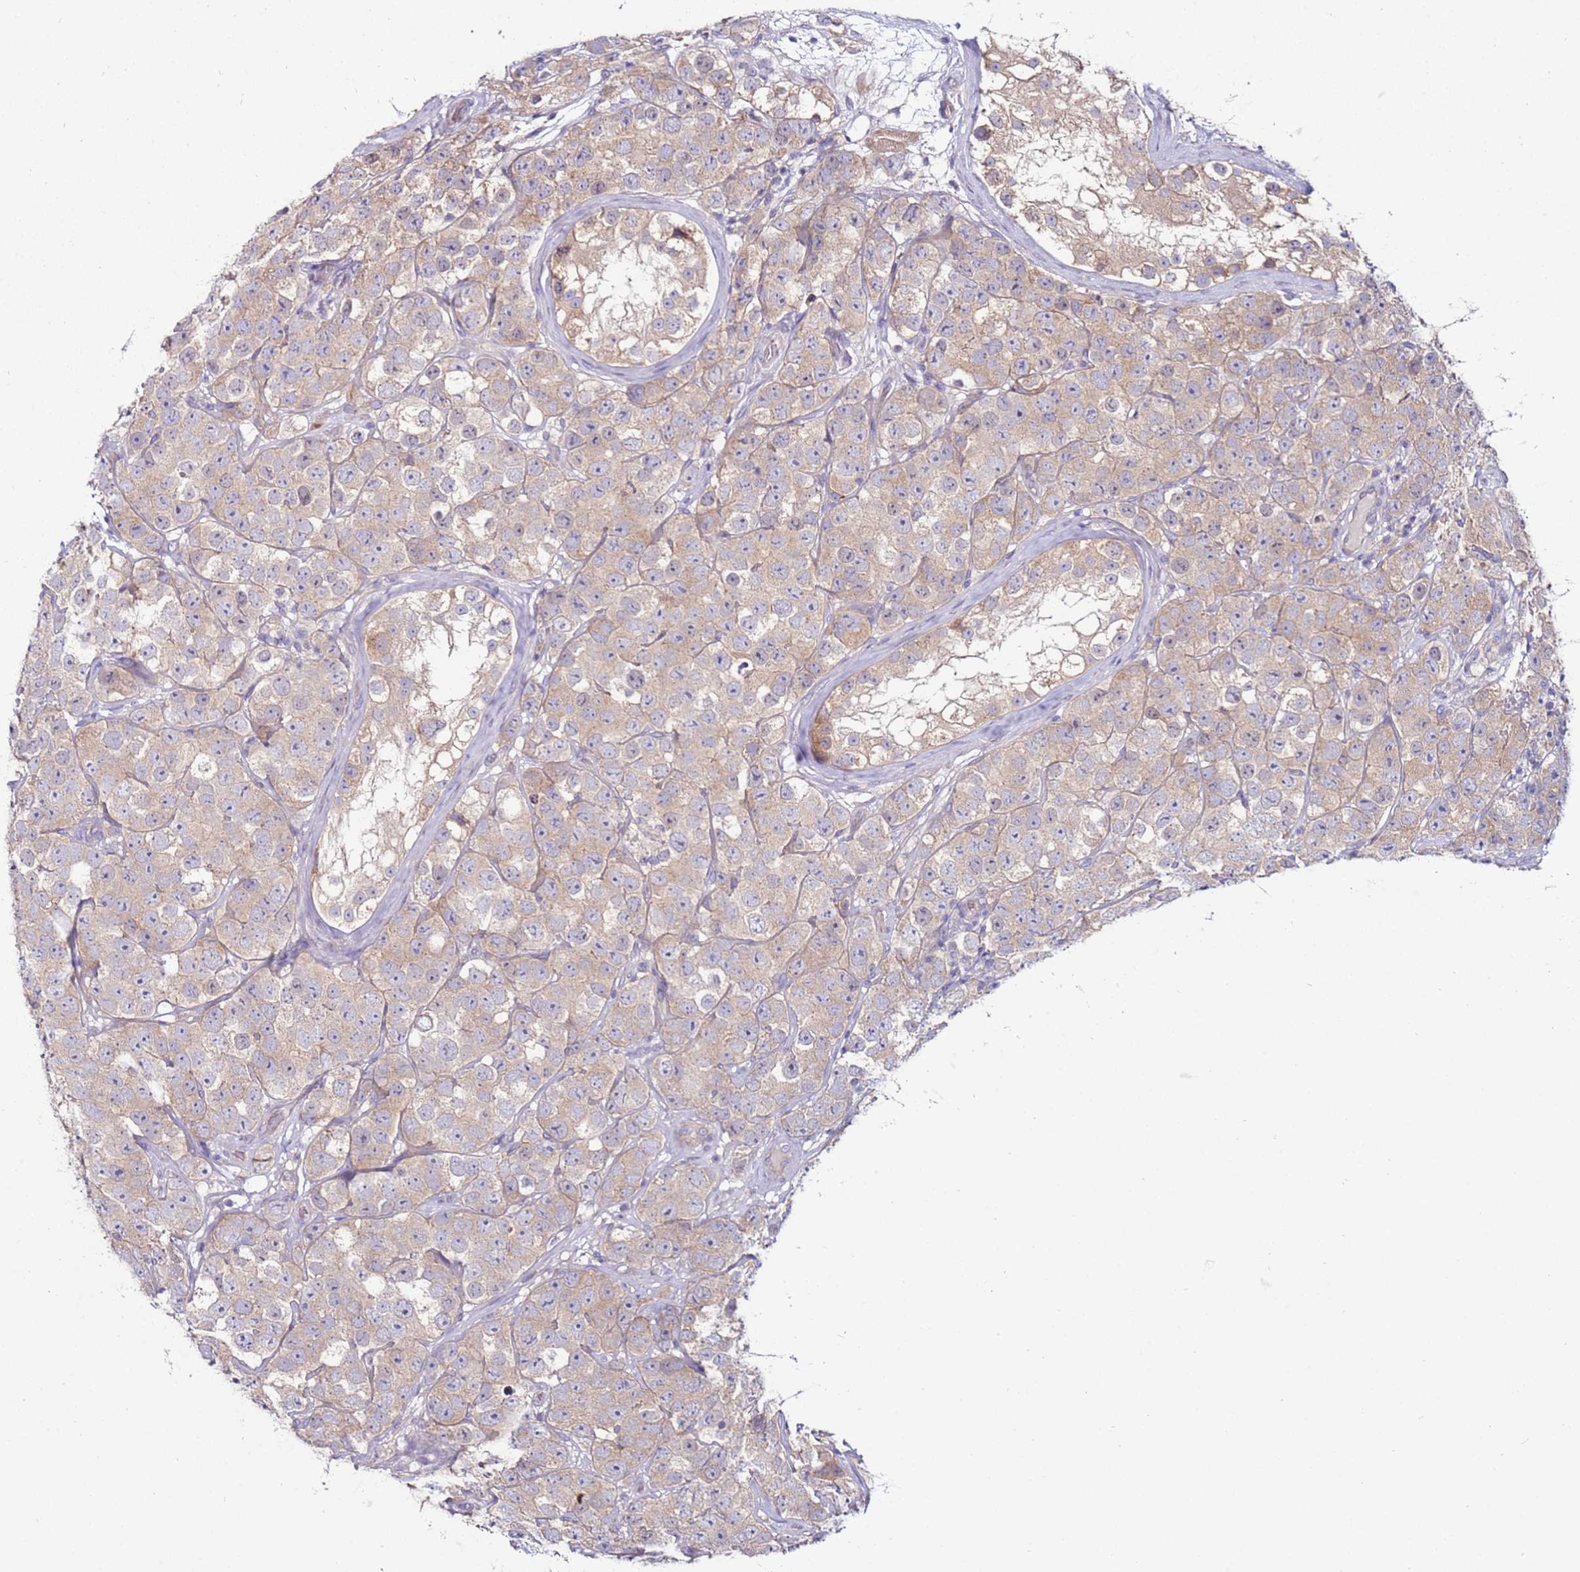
{"staining": {"intensity": "weak", "quantity": "25%-75%", "location": "cytoplasmic/membranous"}, "tissue": "testis cancer", "cell_type": "Tumor cells", "image_type": "cancer", "snomed": [{"axis": "morphology", "description": "Seminoma, NOS"}, {"axis": "topography", "description": "Testis"}], "caption": "Immunohistochemistry image of neoplastic tissue: human seminoma (testis) stained using immunohistochemistry shows low levels of weak protein expression localized specifically in the cytoplasmic/membranous of tumor cells, appearing as a cytoplasmic/membranous brown color.", "gene": "GPN3", "patient": {"sex": "male", "age": 28}}